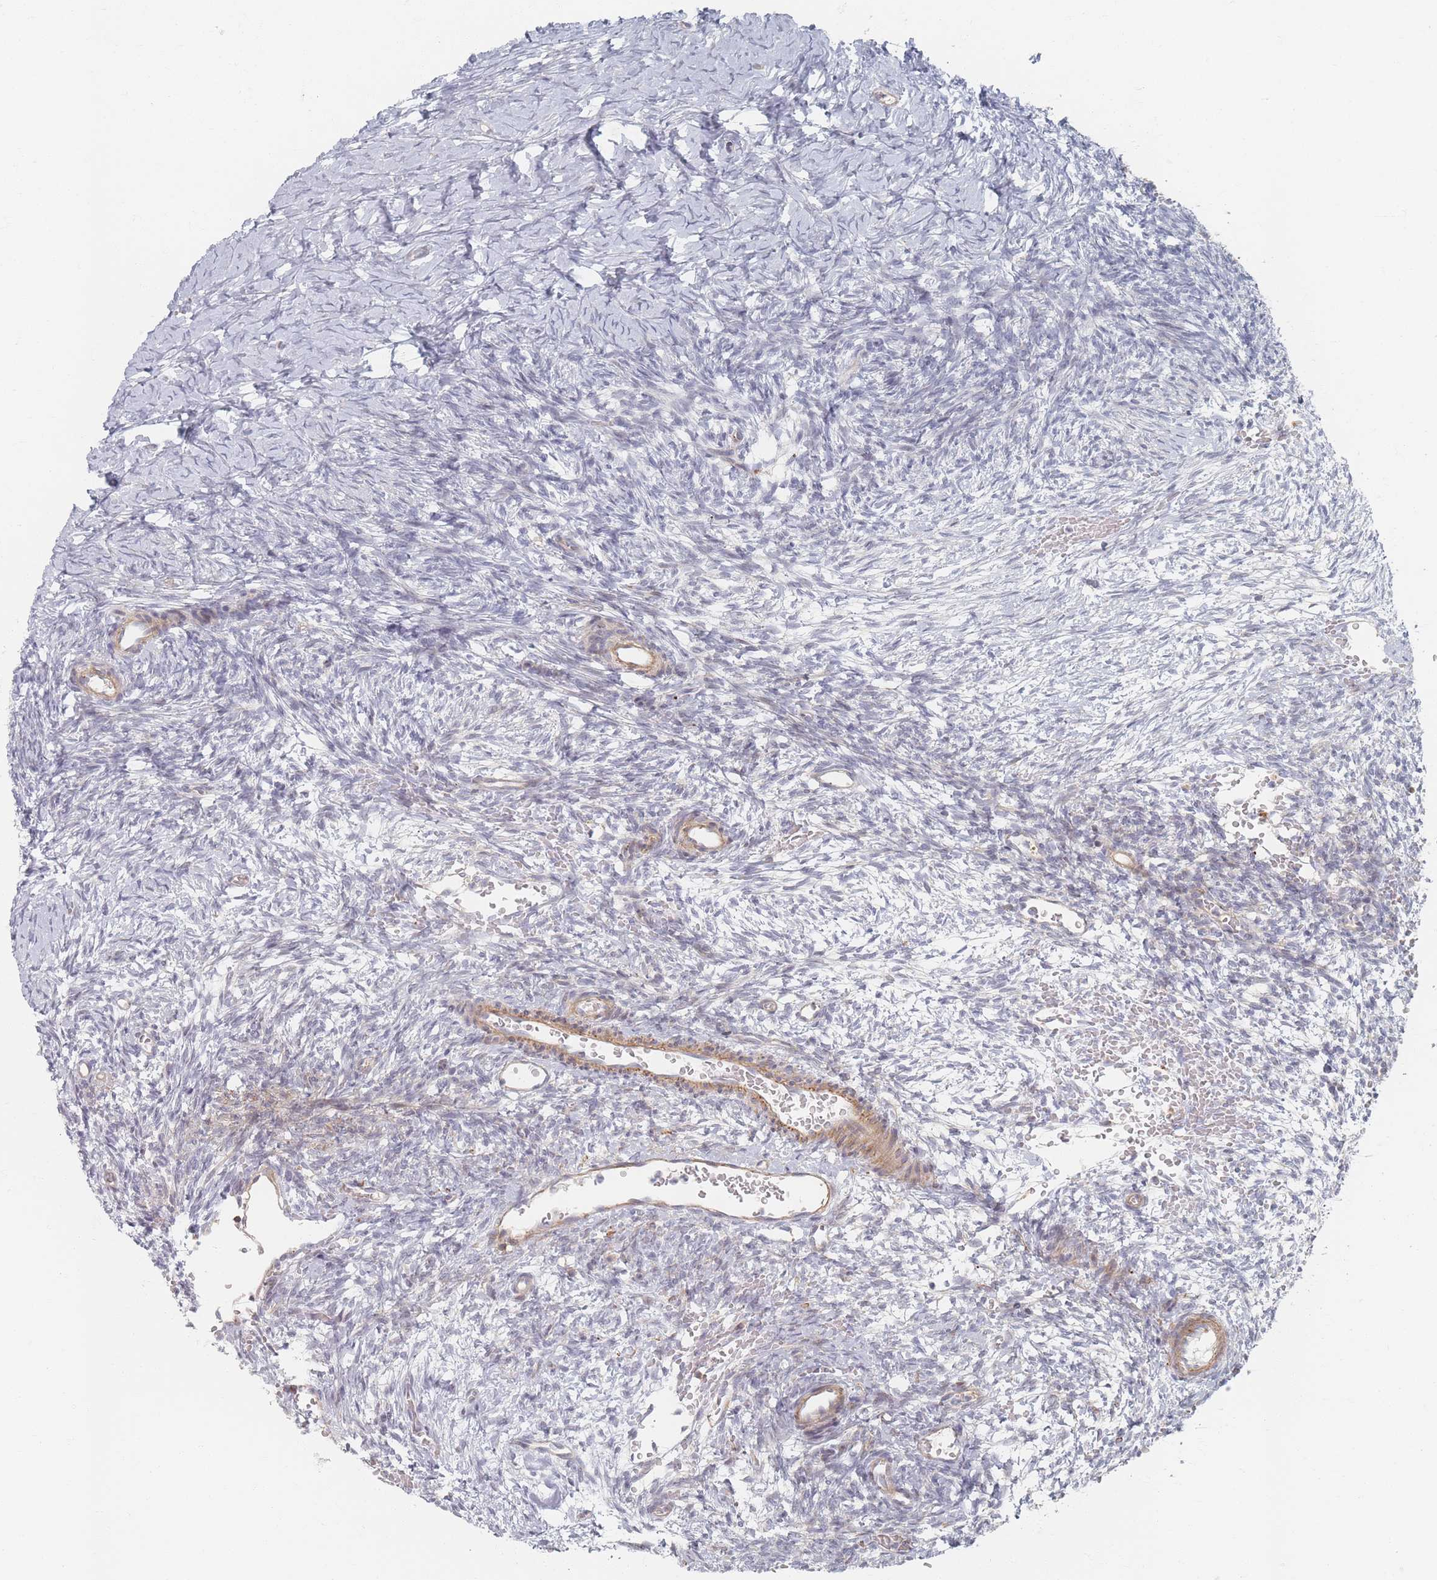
{"staining": {"intensity": "negative", "quantity": "none", "location": "none"}, "tissue": "ovary", "cell_type": "Ovarian stroma cells", "image_type": "normal", "snomed": [{"axis": "morphology", "description": "Normal tissue, NOS"}, {"axis": "topography", "description": "Ovary"}], "caption": "The IHC micrograph has no significant staining in ovarian stroma cells of ovary. (DAB immunohistochemistry with hematoxylin counter stain).", "gene": "ZKSCAN7", "patient": {"sex": "female", "age": 39}}